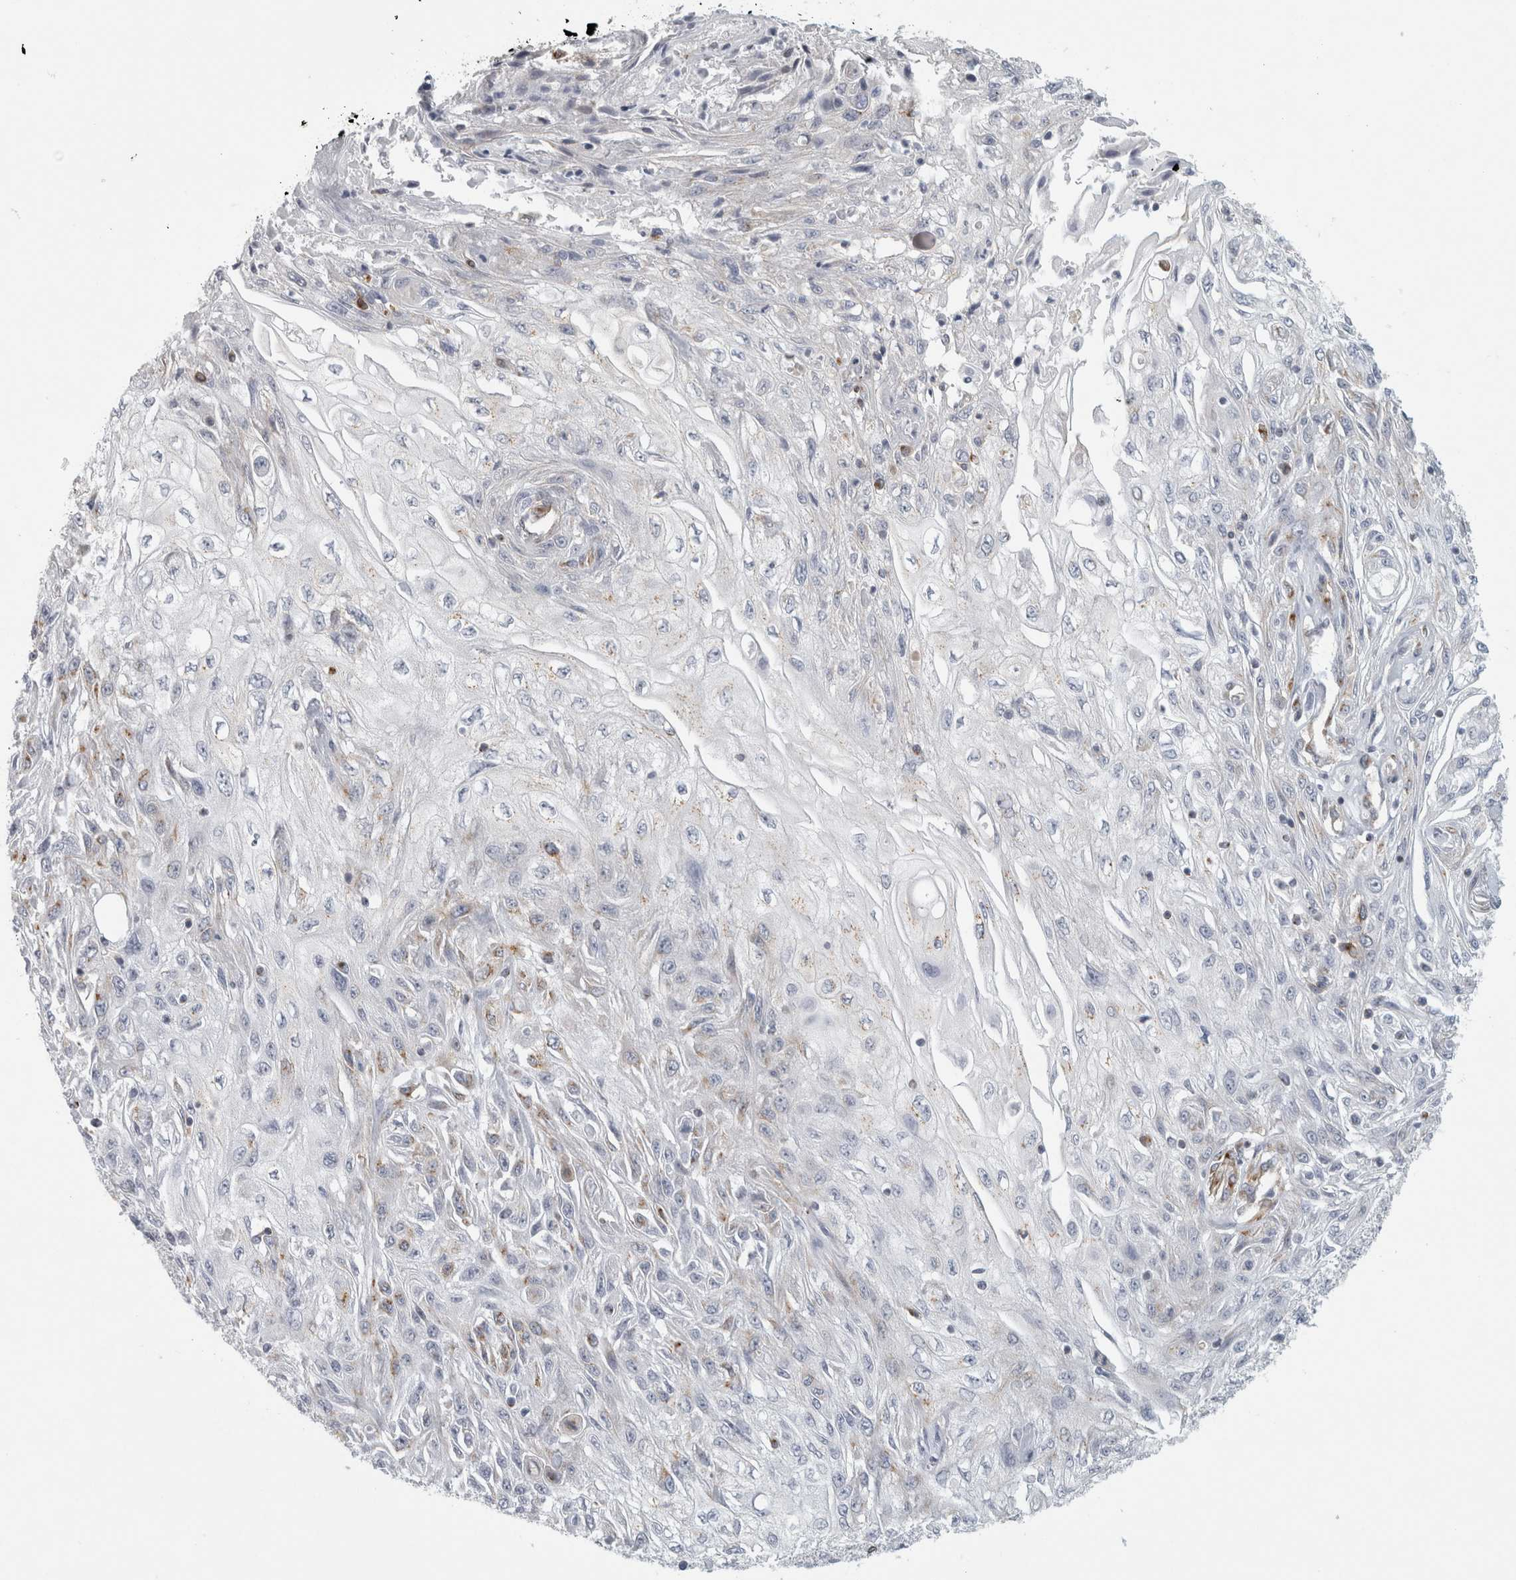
{"staining": {"intensity": "negative", "quantity": "none", "location": "none"}, "tissue": "skin cancer", "cell_type": "Tumor cells", "image_type": "cancer", "snomed": [{"axis": "morphology", "description": "Squamous cell carcinoma, NOS"}, {"axis": "morphology", "description": "Squamous cell carcinoma, metastatic, NOS"}, {"axis": "topography", "description": "Skin"}, {"axis": "topography", "description": "Lymph node"}], "caption": "Immunohistochemistry of human skin cancer exhibits no positivity in tumor cells.", "gene": "PEX6", "patient": {"sex": "male", "age": 75}}